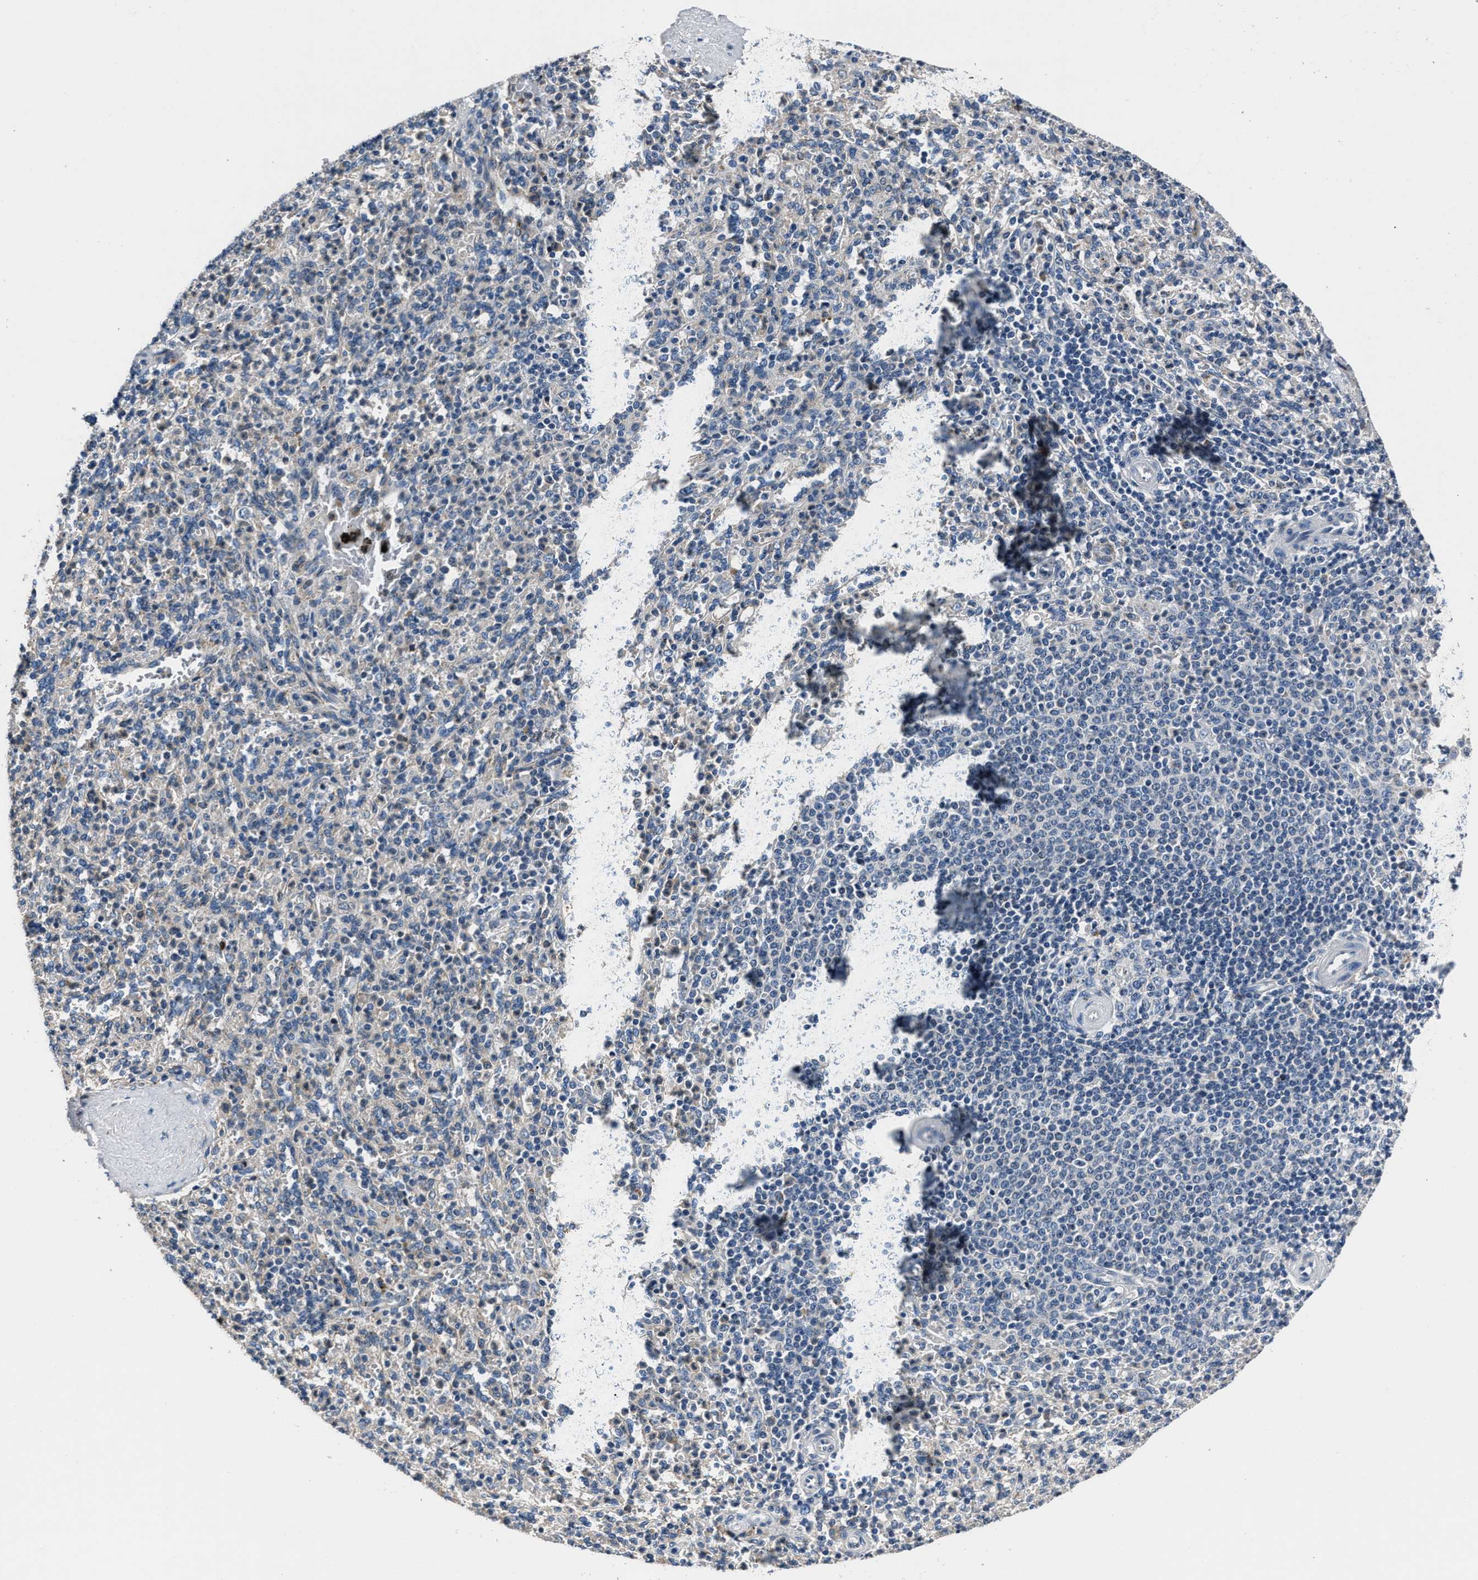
{"staining": {"intensity": "negative", "quantity": "none", "location": "none"}, "tissue": "spleen", "cell_type": "Cells in red pulp", "image_type": "normal", "snomed": [{"axis": "morphology", "description": "Normal tissue, NOS"}, {"axis": "topography", "description": "Spleen"}], "caption": "A photomicrograph of spleen stained for a protein demonstrates no brown staining in cells in red pulp. Brightfield microscopy of immunohistochemistry (IHC) stained with DAB (brown) and hematoxylin (blue), captured at high magnification.", "gene": "DNAJC24", "patient": {"sex": "male", "age": 36}}